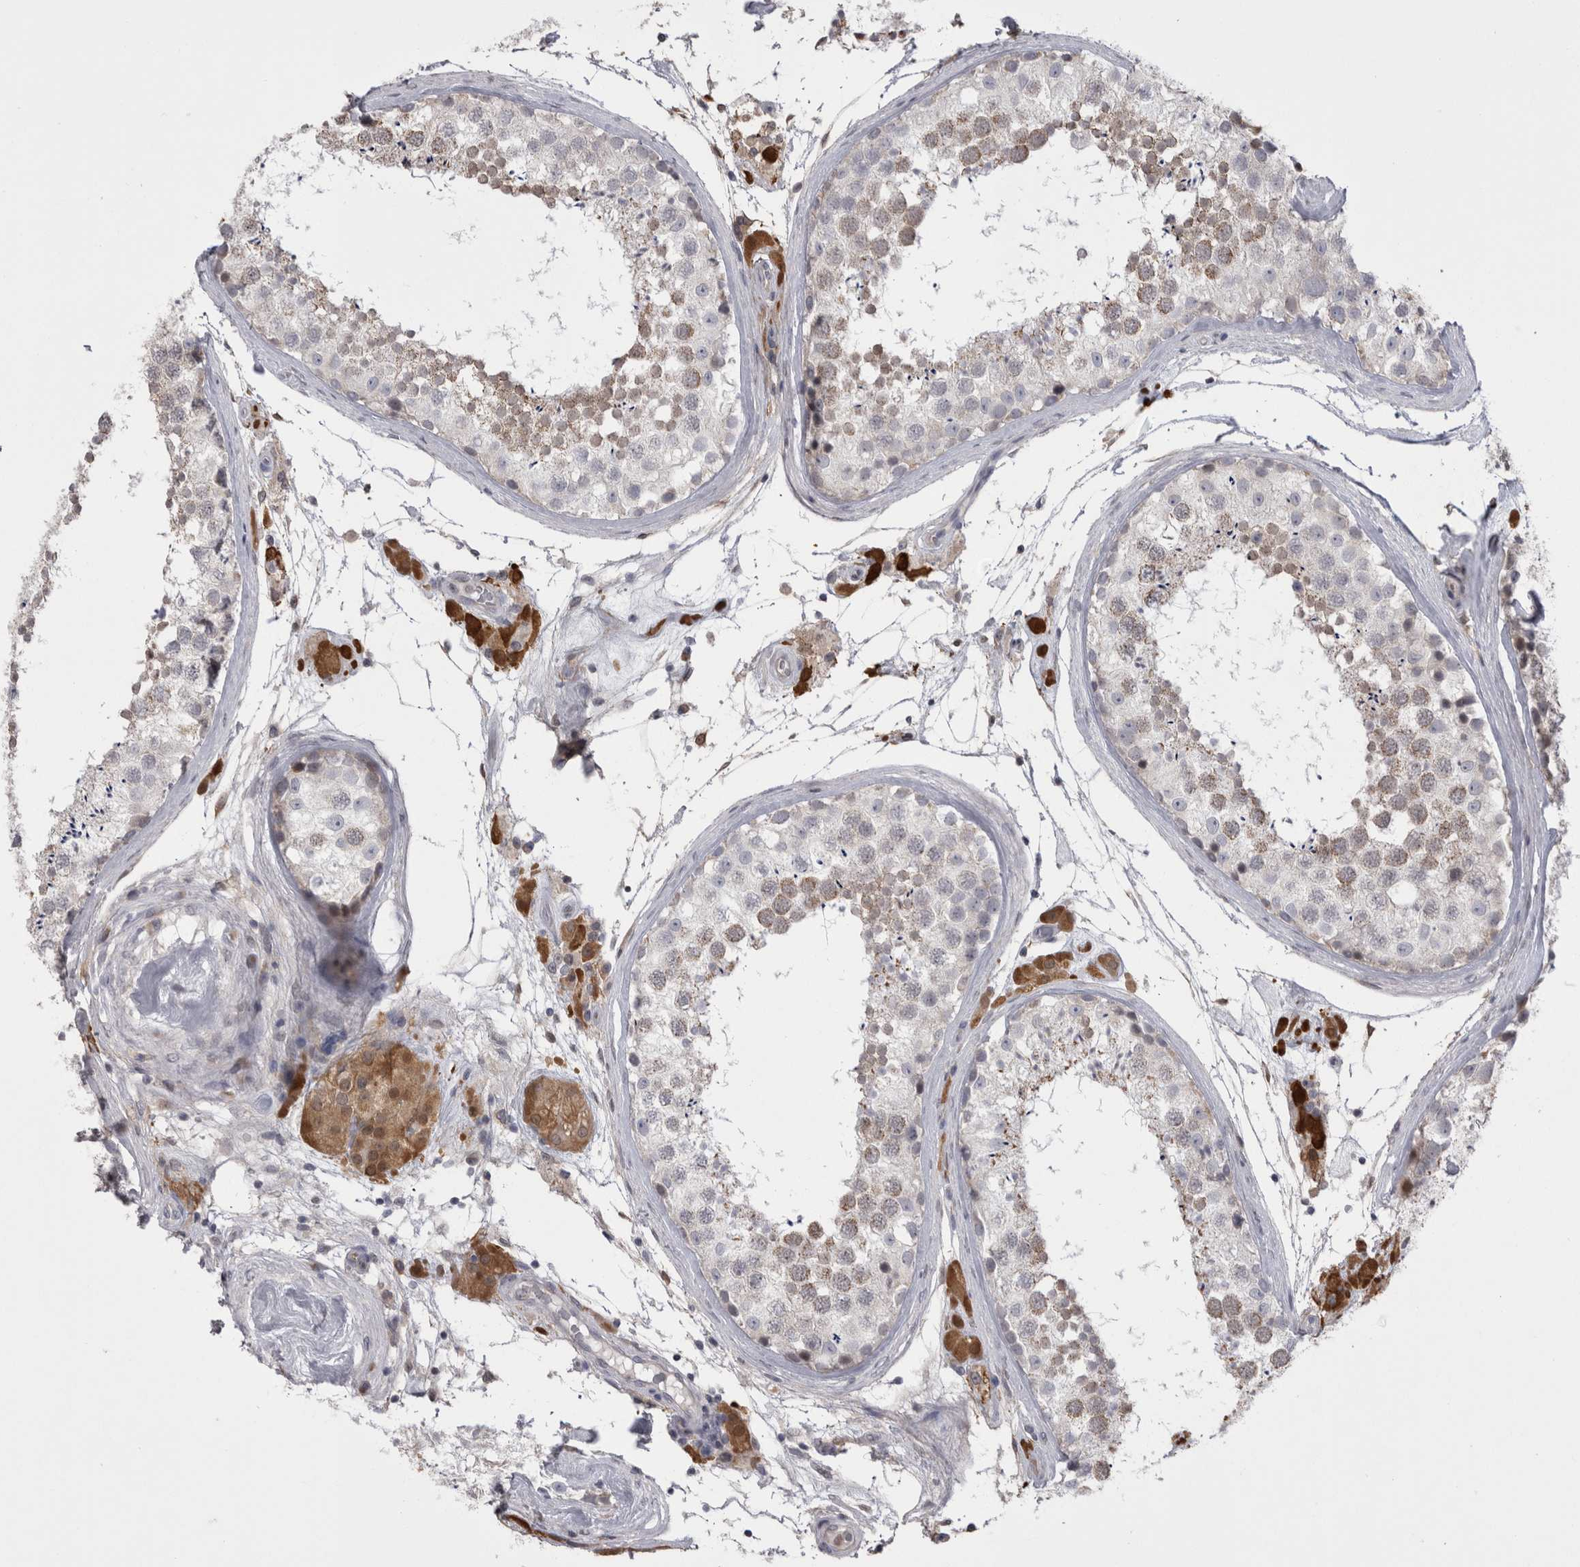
{"staining": {"intensity": "moderate", "quantity": "<25%", "location": "cytoplasmic/membranous"}, "tissue": "testis", "cell_type": "Cells in seminiferous ducts", "image_type": "normal", "snomed": [{"axis": "morphology", "description": "Normal tissue, NOS"}, {"axis": "topography", "description": "Testis"}], "caption": "A high-resolution photomicrograph shows immunohistochemistry staining of benign testis, which exhibits moderate cytoplasmic/membranous expression in approximately <25% of cells in seminiferous ducts.", "gene": "CHIC1", "patient": {"sex": "male", "age": 46}}